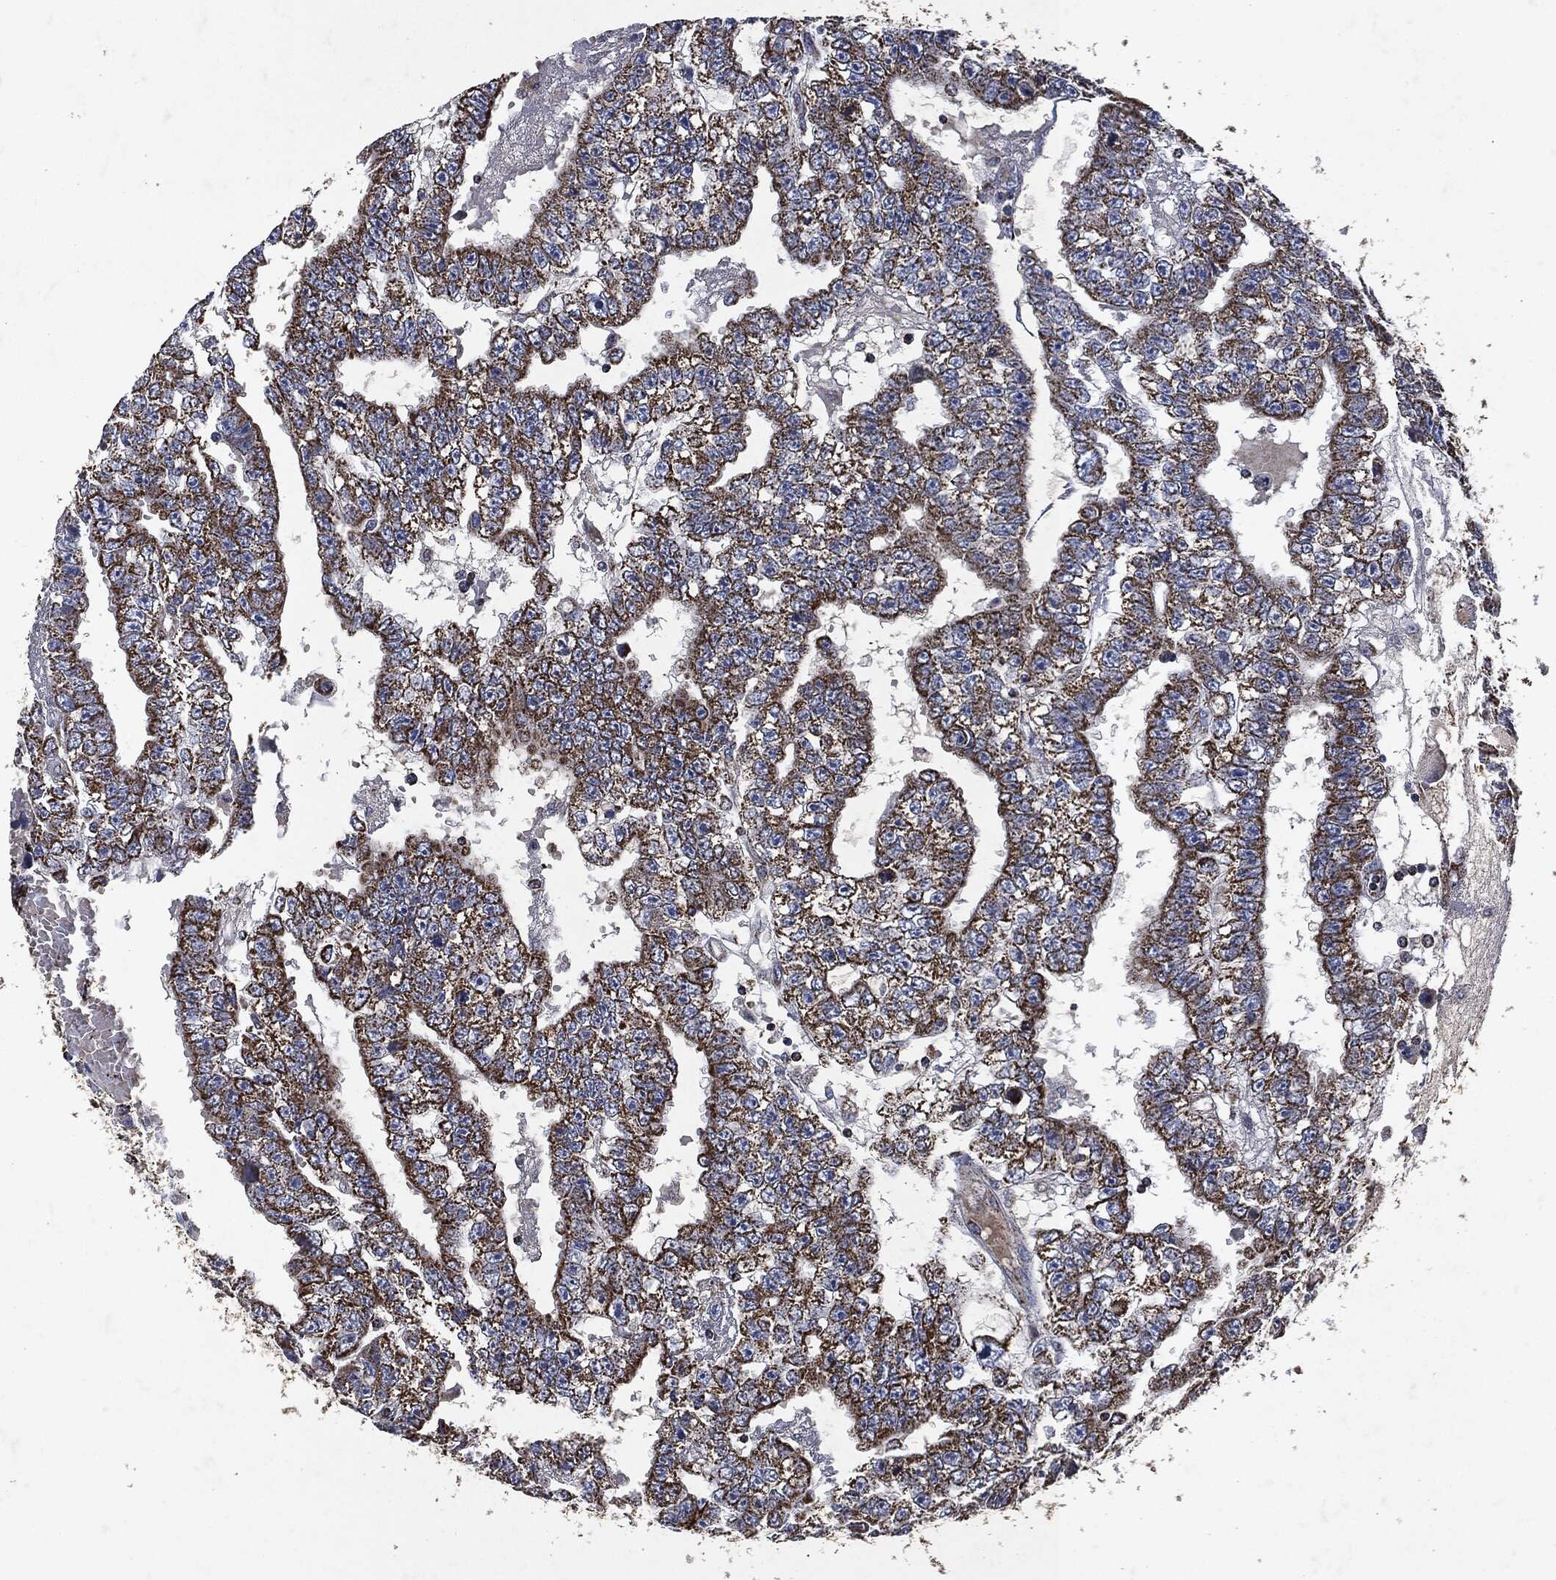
{"staining": {"intensity": "strong", "quantity": "25%-75%", "location": "cytoplasmic/membranous"}, "tissue": "testis cancer", "cell_type": "Tumor cells", "image_type": "cancer", "snomed": [{"axis": "morphology", "description": "Carcinoma, Embryonal, NOS"}, {"axis": "topography", "description": "Testis"}], "caption": "The micrograph shows a brown stain indicating the presence of a protein in the cytoplasmic/membranous of tumor cells in testis embryonal carcinoma. The staining was performed using DAB, with brown indicating positive protein expression. Nuclei are stained blue with hematoxylin.", "gene": "RYK", "patient": {"sex": "male", "age": 25}}